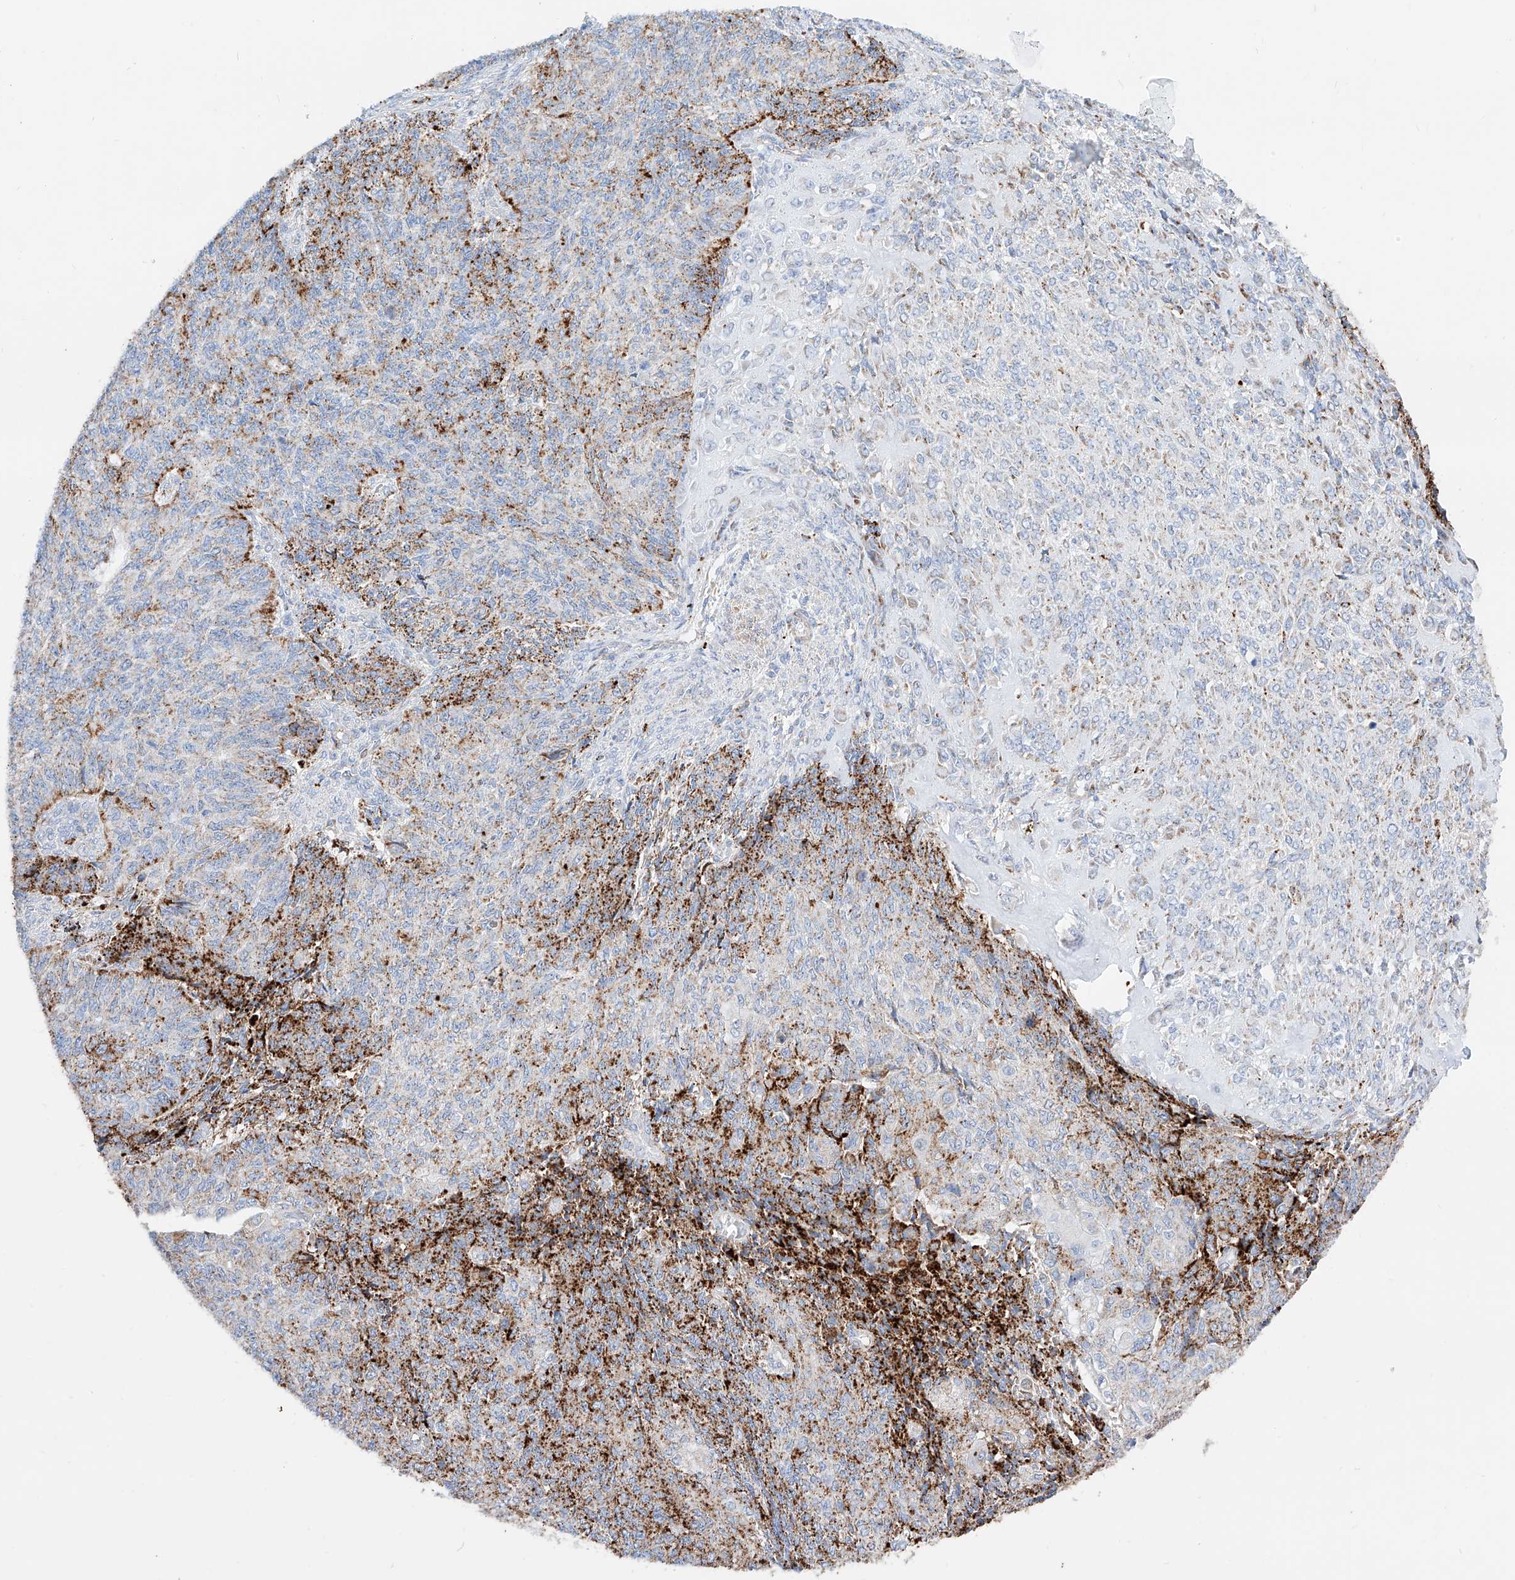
{"staining": {"intensity": "strong", "quantity": "25%-75%", "location": "cytoplasmic/membranous"}, "tissue": "endometrial cancer", "cell_type": "Tumor cells", "image_type": "cancer", "snomed": [{"axis": "morphology", "description": "Adenocarcinoma, NOS"}, {"axis": "topography", "description": "Endometrium"}], "caption": "This photomicrograph reveals IHC staining of human adenocarcinoma (endometrial), with high strong cytoplasmic/membranous expression in approximately 25%-75% of tumor cells.", "gene": "C6orf62", "patient": {"sex": "female", "age": 32}}